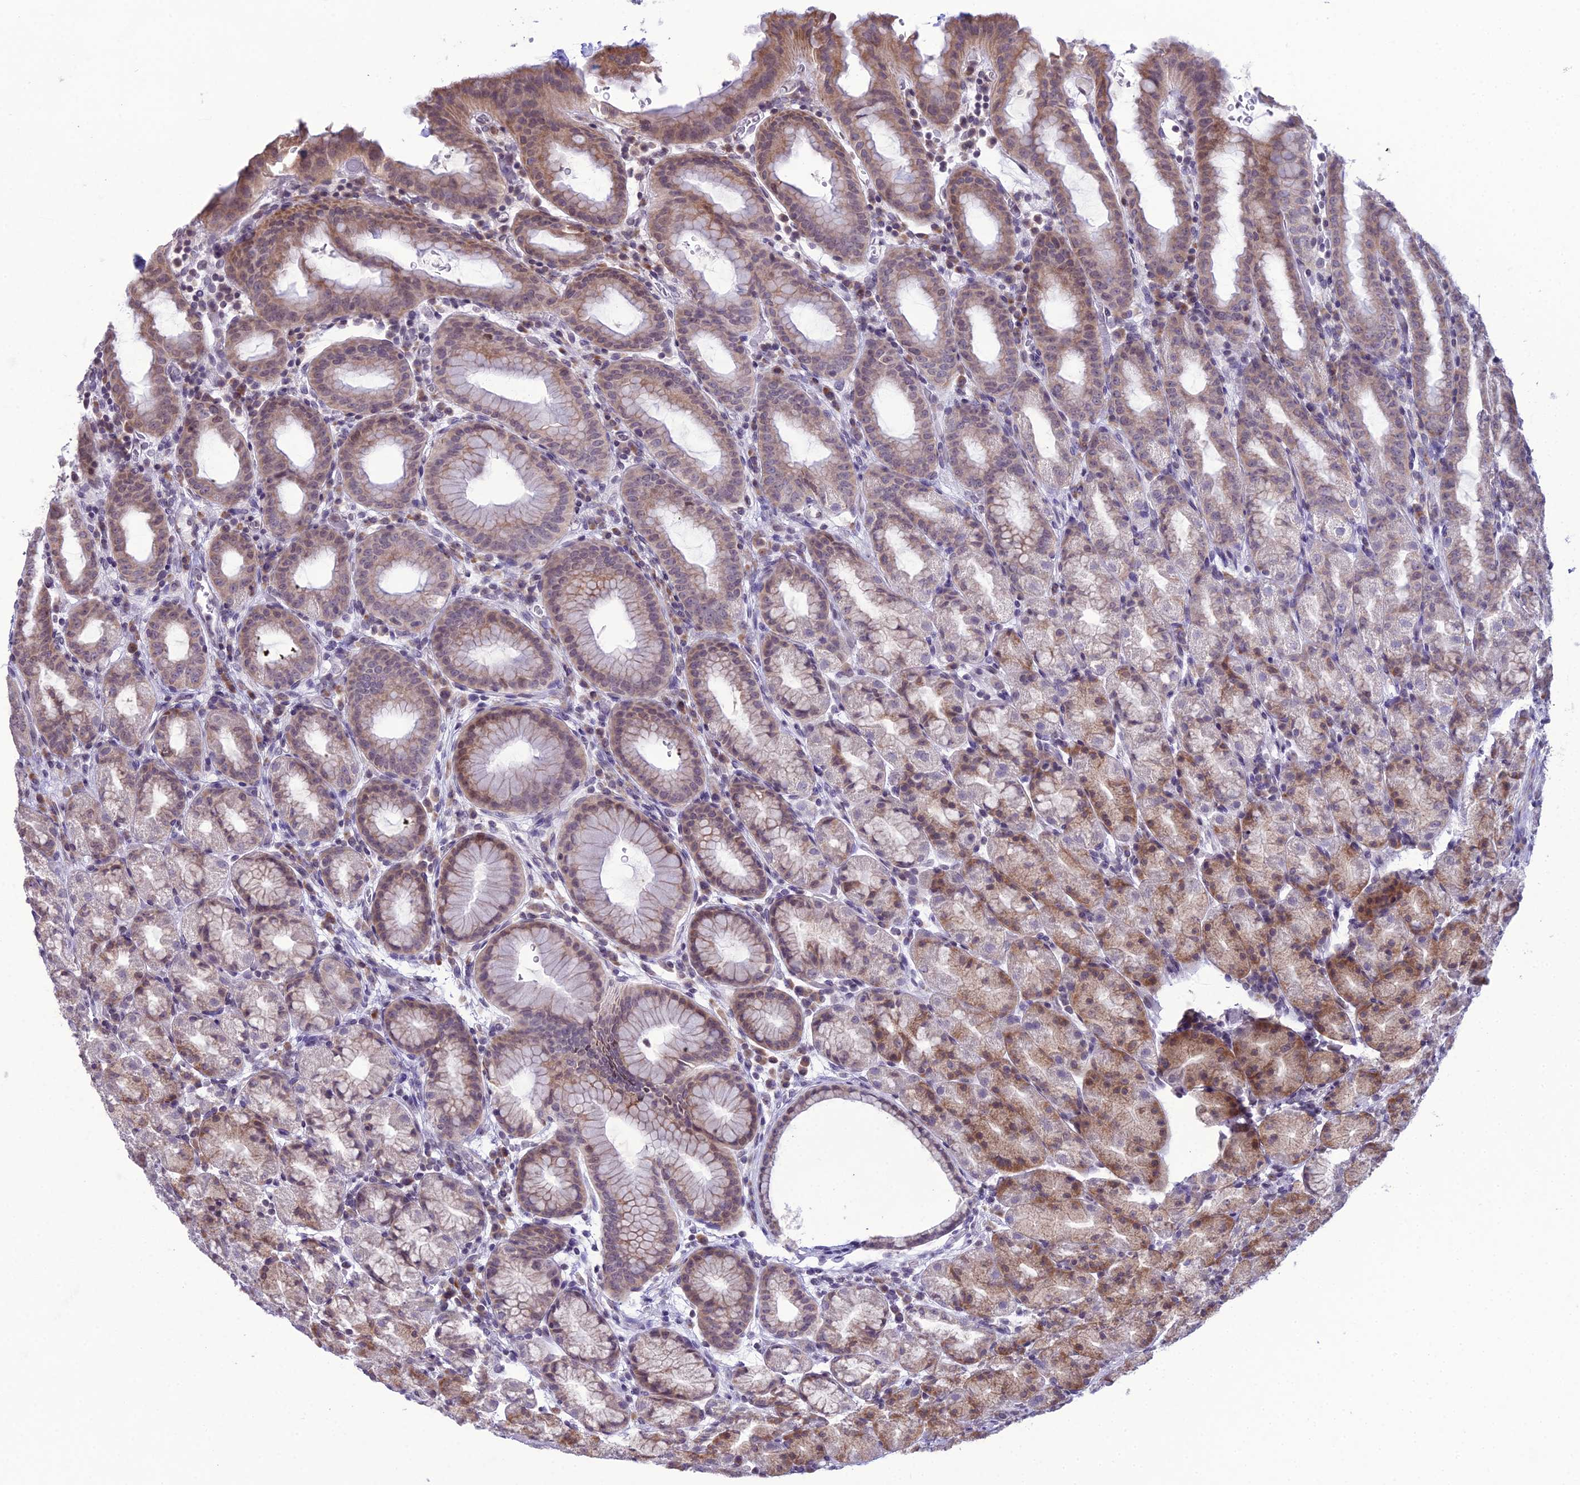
{"staining": {"intensity": "moderate", "quantity": "25%-75%", "location": "cytoplasmic/membranous"}, "tissue": "stomach", "cell_type": "Glandular cells", "image_type": "normal", "snomed": [{"axis": "morphology", "description": "Normal tissue, NOS"}, {"axis": "topography", "description": "Stomach, upper"}, {"axis": "topography", "description": "Stomach, lower"}, {"axis": "topography", "description": "Small intestine"}], "caption": "IHC (DAB) staining of unremarkable human stomach shows moderate cytoplasmic/membranous protein expression in about 25%-75% of glandular cells.", "gene": "RPS26", "patient": {"sex": "male", "age": 68}}